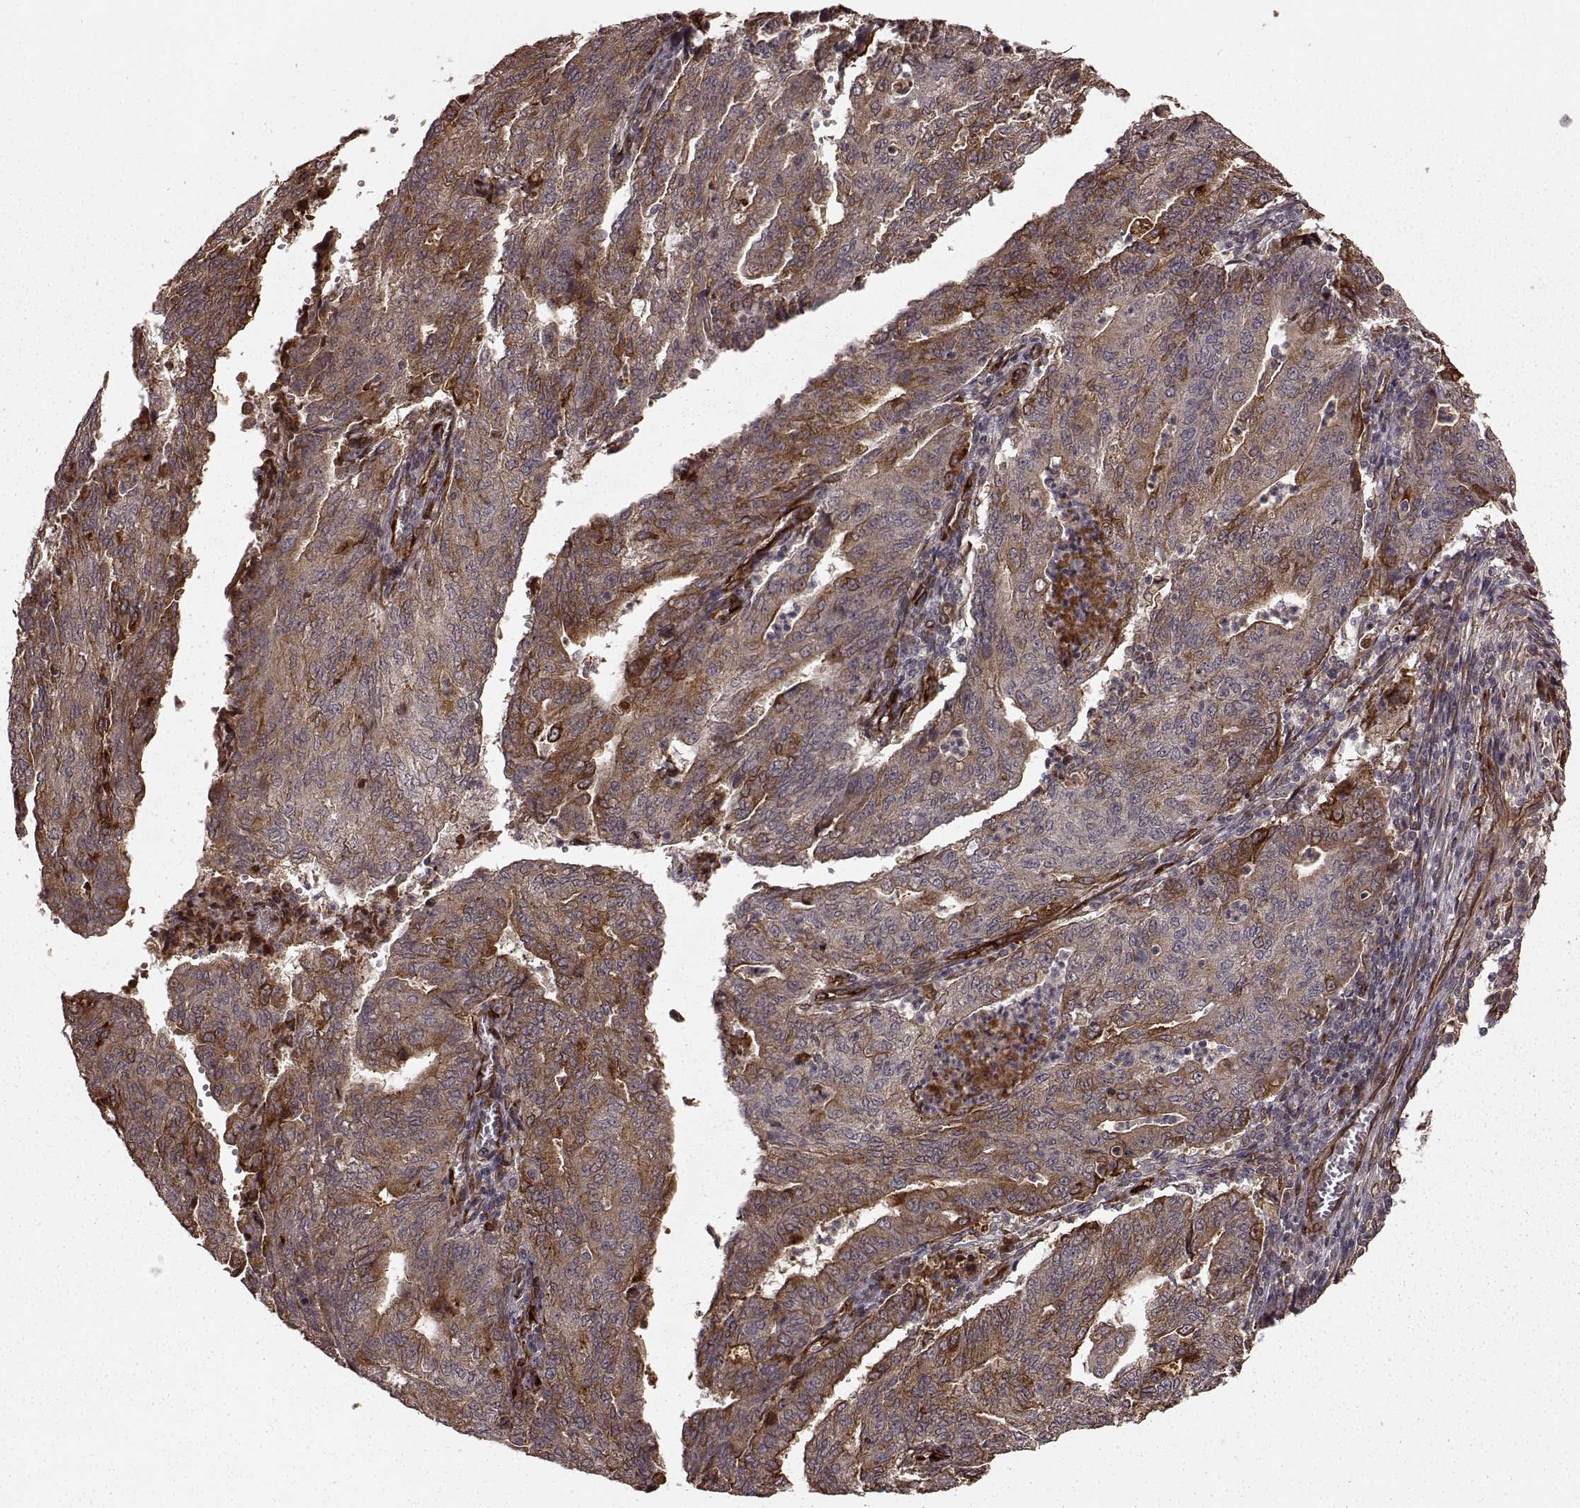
{"staining": {"intensity": "strong", "quantity": "<25%", "location": "cytoplasmic/membranous"}, "tissue": "endometrial cancer", "cell_type": "Tumor cells", "image_type": "cancer", "snomed": [{"axis": "morphology", "description": "Adenocarcinoma, NOS"}, {"axis": "topography", "description": "Endometrium"}], "caption": "Protein positivity by immunohistochemistry (IHC) reveals strong cytoplasmic/membranous positivity in approximately <25% of tumor cells in endometrial adenocarcinoma.", "gene": "FSTL1", "patient": {"sex": "female", "age": 82}}